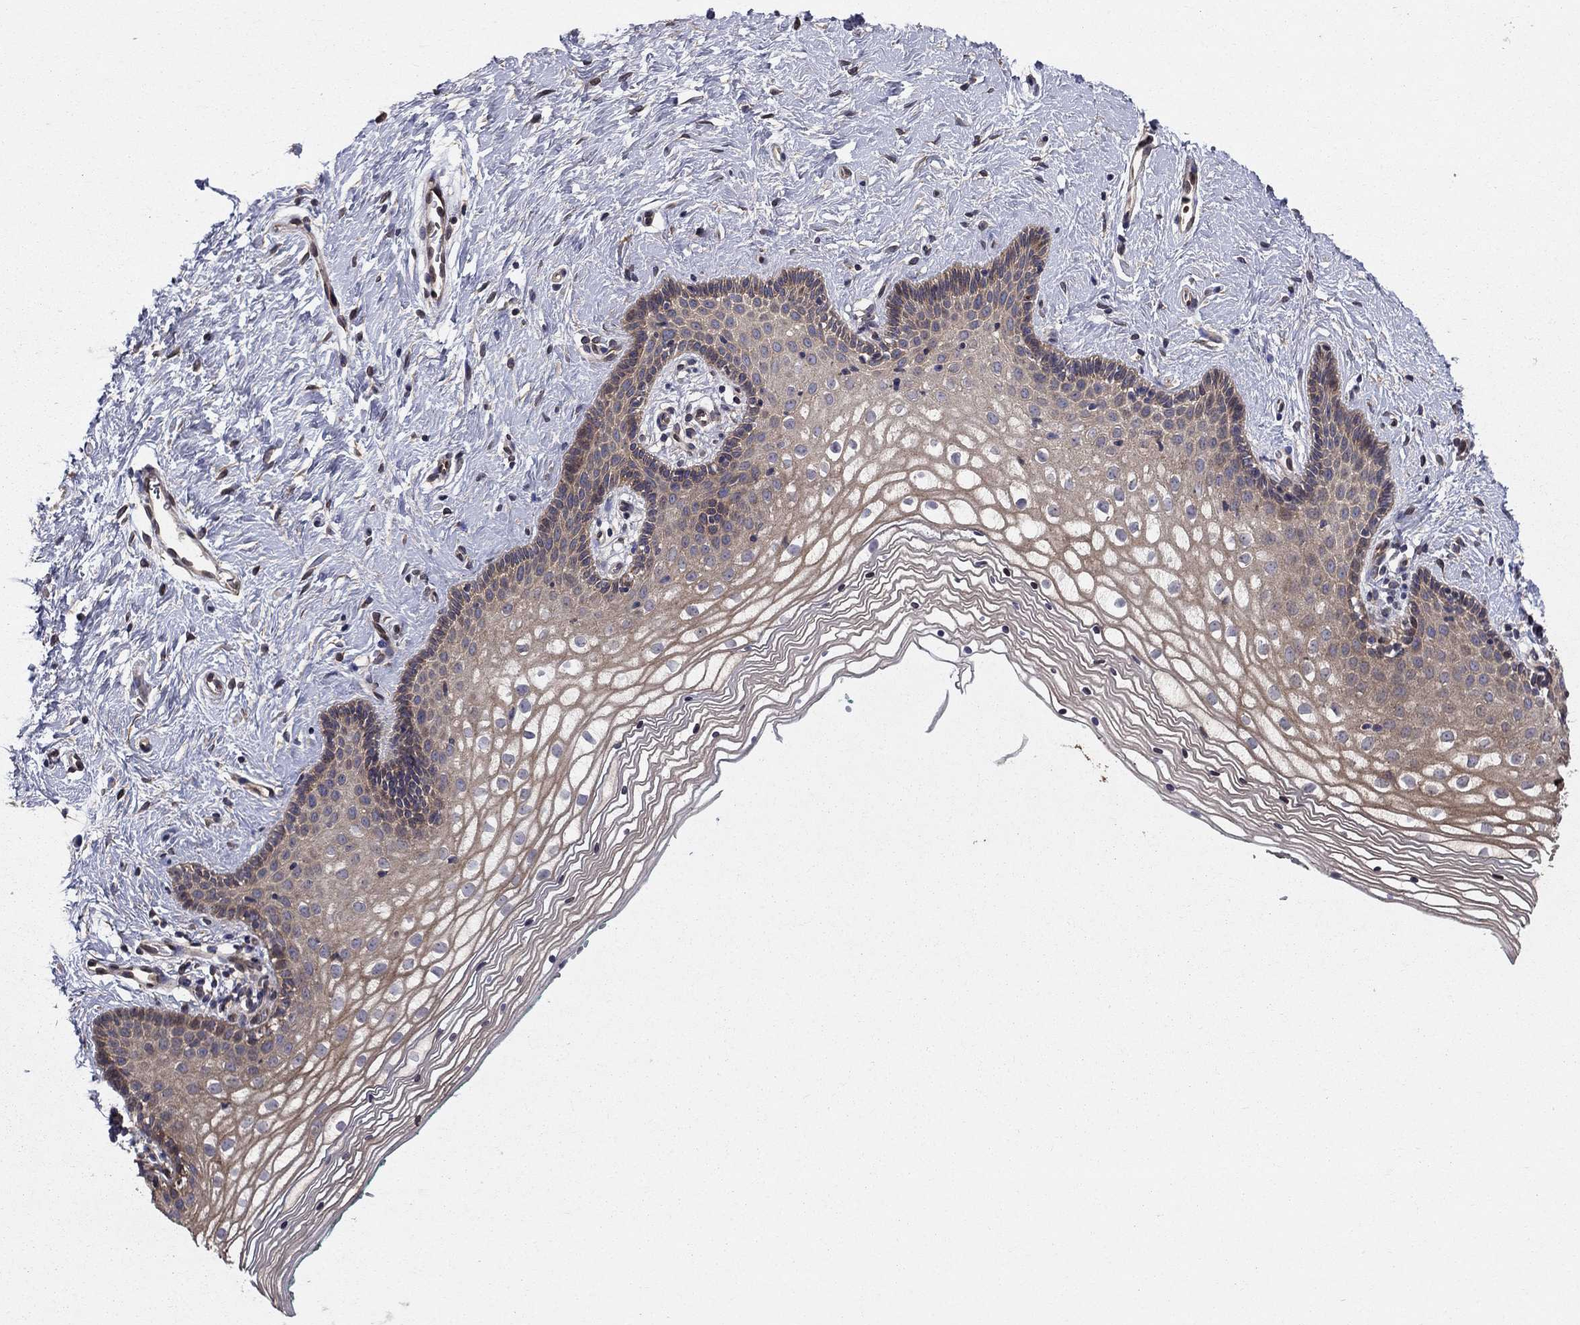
{"staining": {"intensity": "weak", "quantity": "25%-75%", "location": "cytoplasmic/membranous"}, "tissue": "vagina", "cell_type": "Squamous epithelial cells", "image_type": "normal", "snomed": [{"axis": "morphology", "description": "Normal tissue, NOS"}, {"axis": "topography", "description": "Vagina"}], "caption": "Weak cytoplasmic/membranous positivity for a protein is appreciated in approximately 25%-75% of squamous epithelial cells of normal vagina using immunohistochemistry (IHC).", "gene": "BABAM2", "patient": {"sex": "female", "age": 36}}